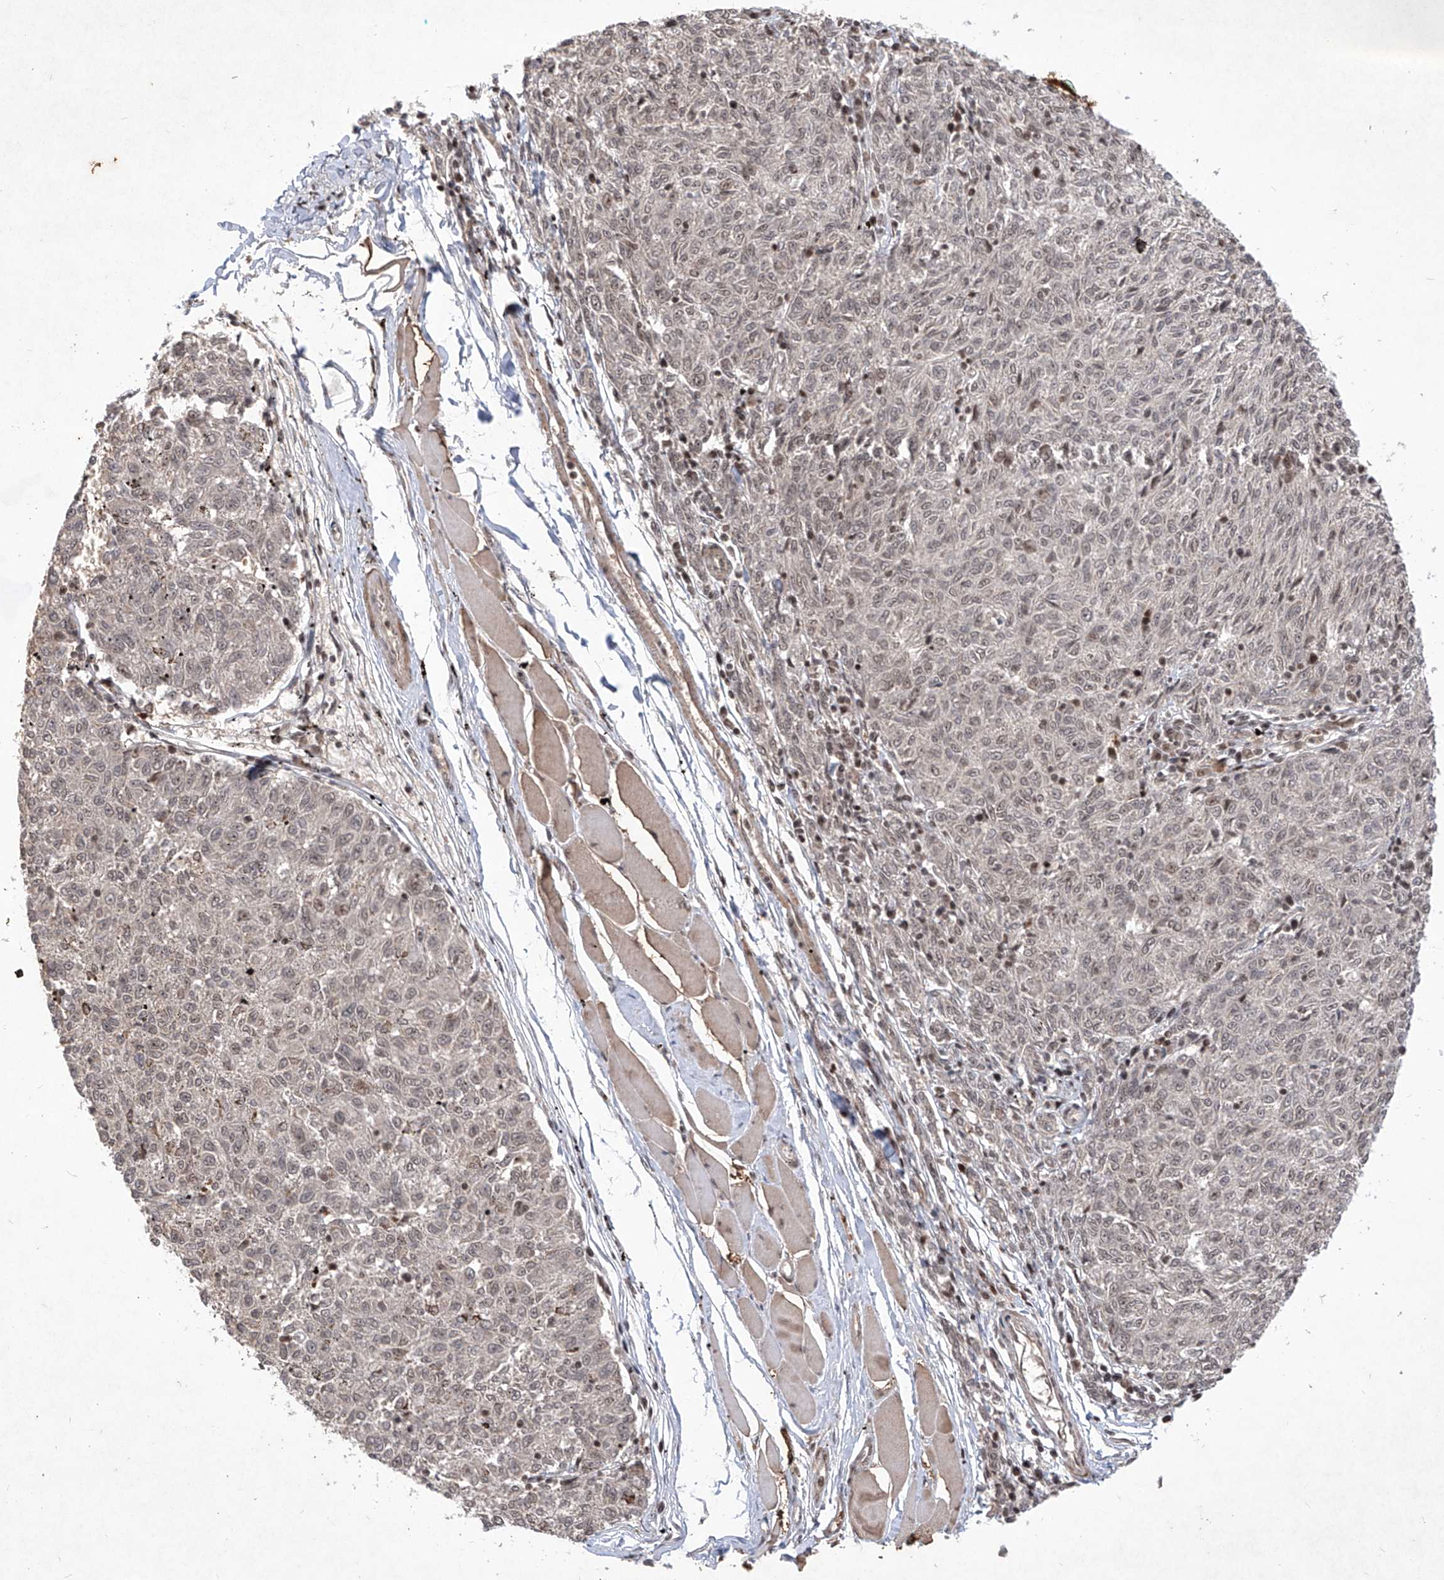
{"staining": {"intensity": "negative", "quantity": "none", "location": "none"}, "tissue": "melanoma", "cell_type": "Tumor cells", "image_type": "cancer", "snomed": [{"axis": "morphology", "description": "Malignant melanoma, NOS"}, {"axis": "topography", "description": "Skin"}], "caption": "High power microscopy micrograph of an IHC micrograph of melanoma, revealing no significant expression in tumor cells. (Stains: DAB (3,3'-diaminobenzidine) immunohistochemistry with hematoxylin counter stain, Microscopy: brightfield microscopy at high magnification).", "gene": "IRF2", "patient": {"sex": "female", "age": 72}}